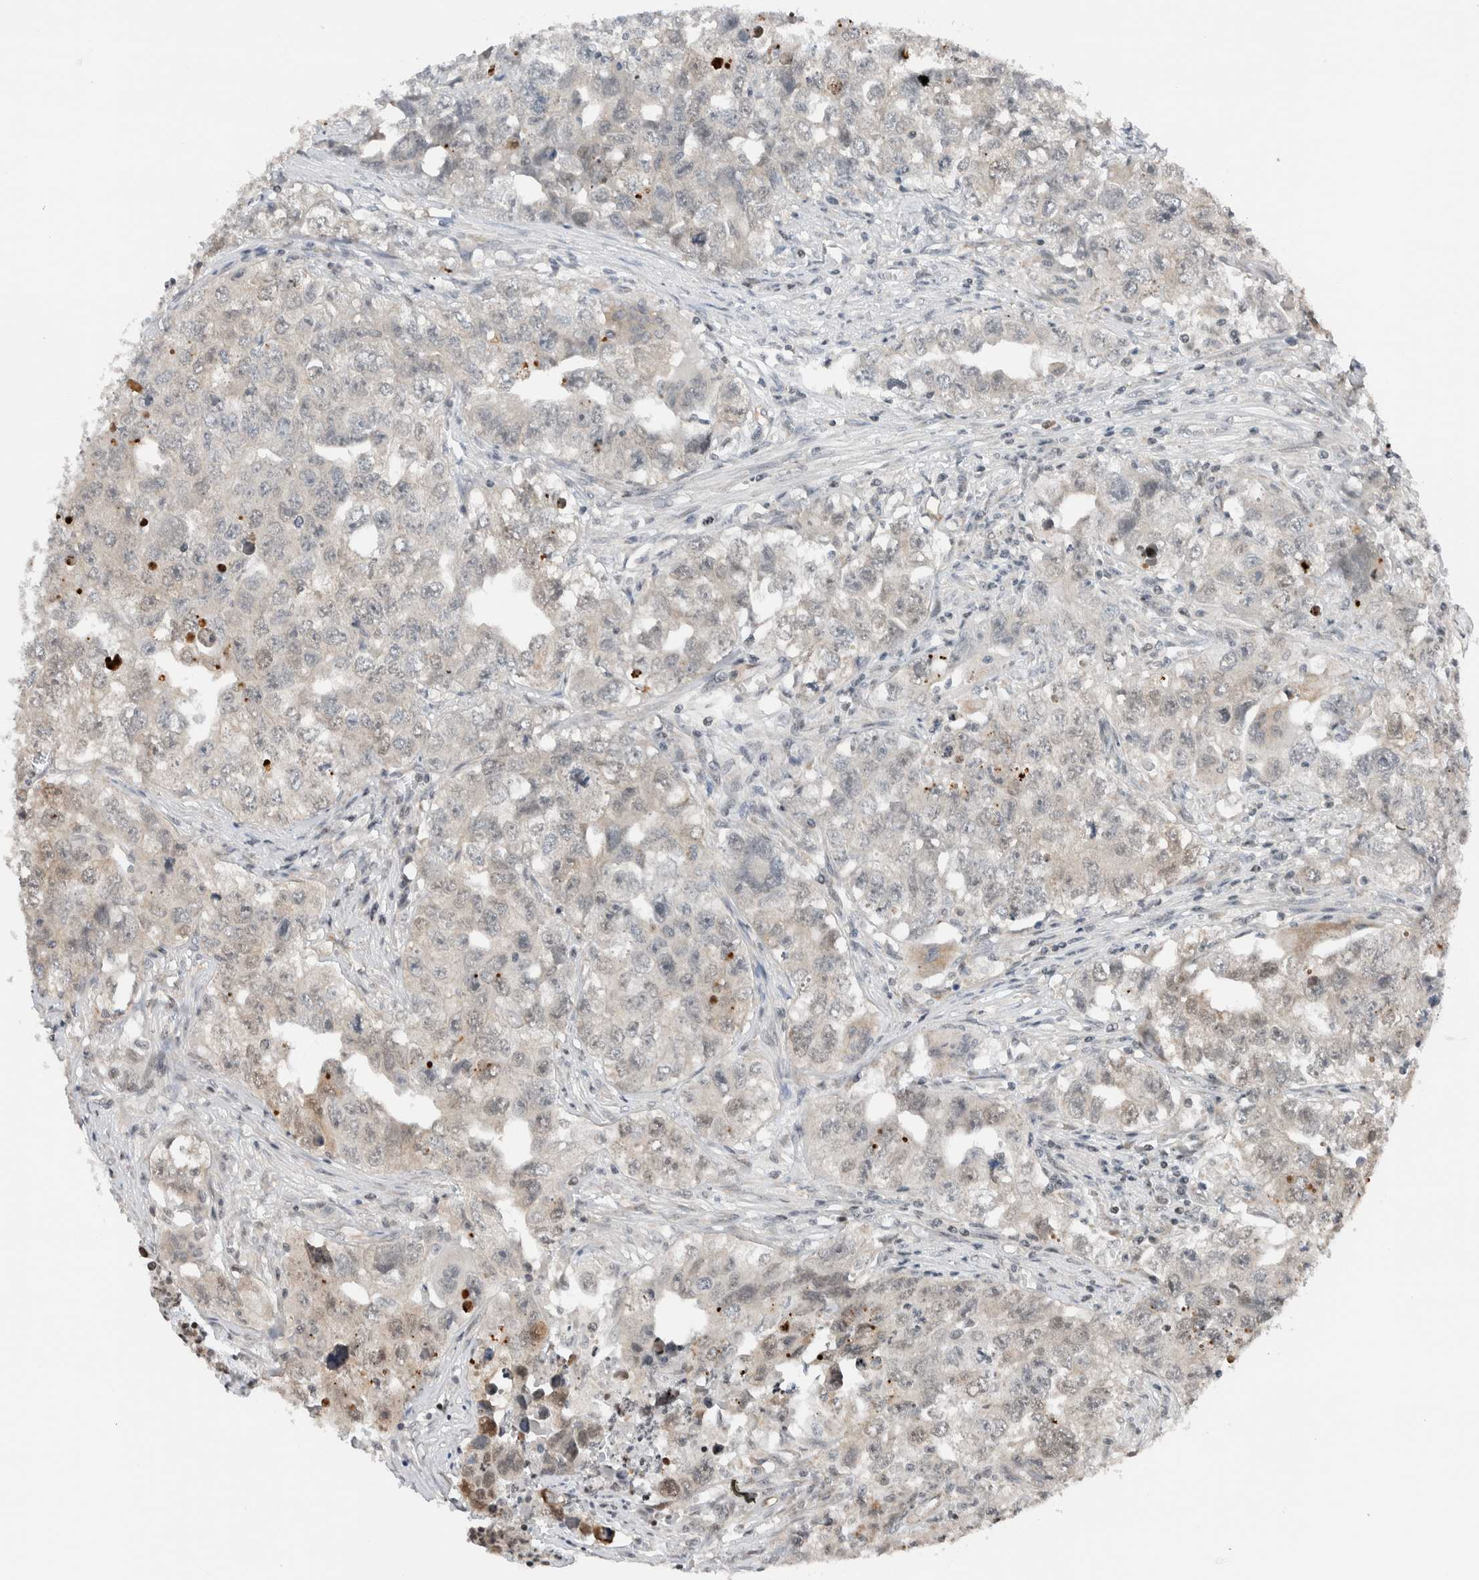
{"staining": {"intensity": "weak", "quantity": "<25%", "location": "cytoplasmic/membranous,nuclear"}, "tissue": "testis cancer", "cell_type": "Tumor cells", "image_type": "cancer", "snomed": [{"axis": "morphology", "description": "Seminoma, NOS"}, {"axis": "morphology", "description": "Carcinoma, Embryonal, NOS"}, {"axis": "topography", "description": "Testis"}], "caption": "The micrograph reveals no staining of tumor cells in testis cancer (embryonal carcinoma).", "gene": "NPLOC4", "patient": {"sex": "male", "age": 43}}